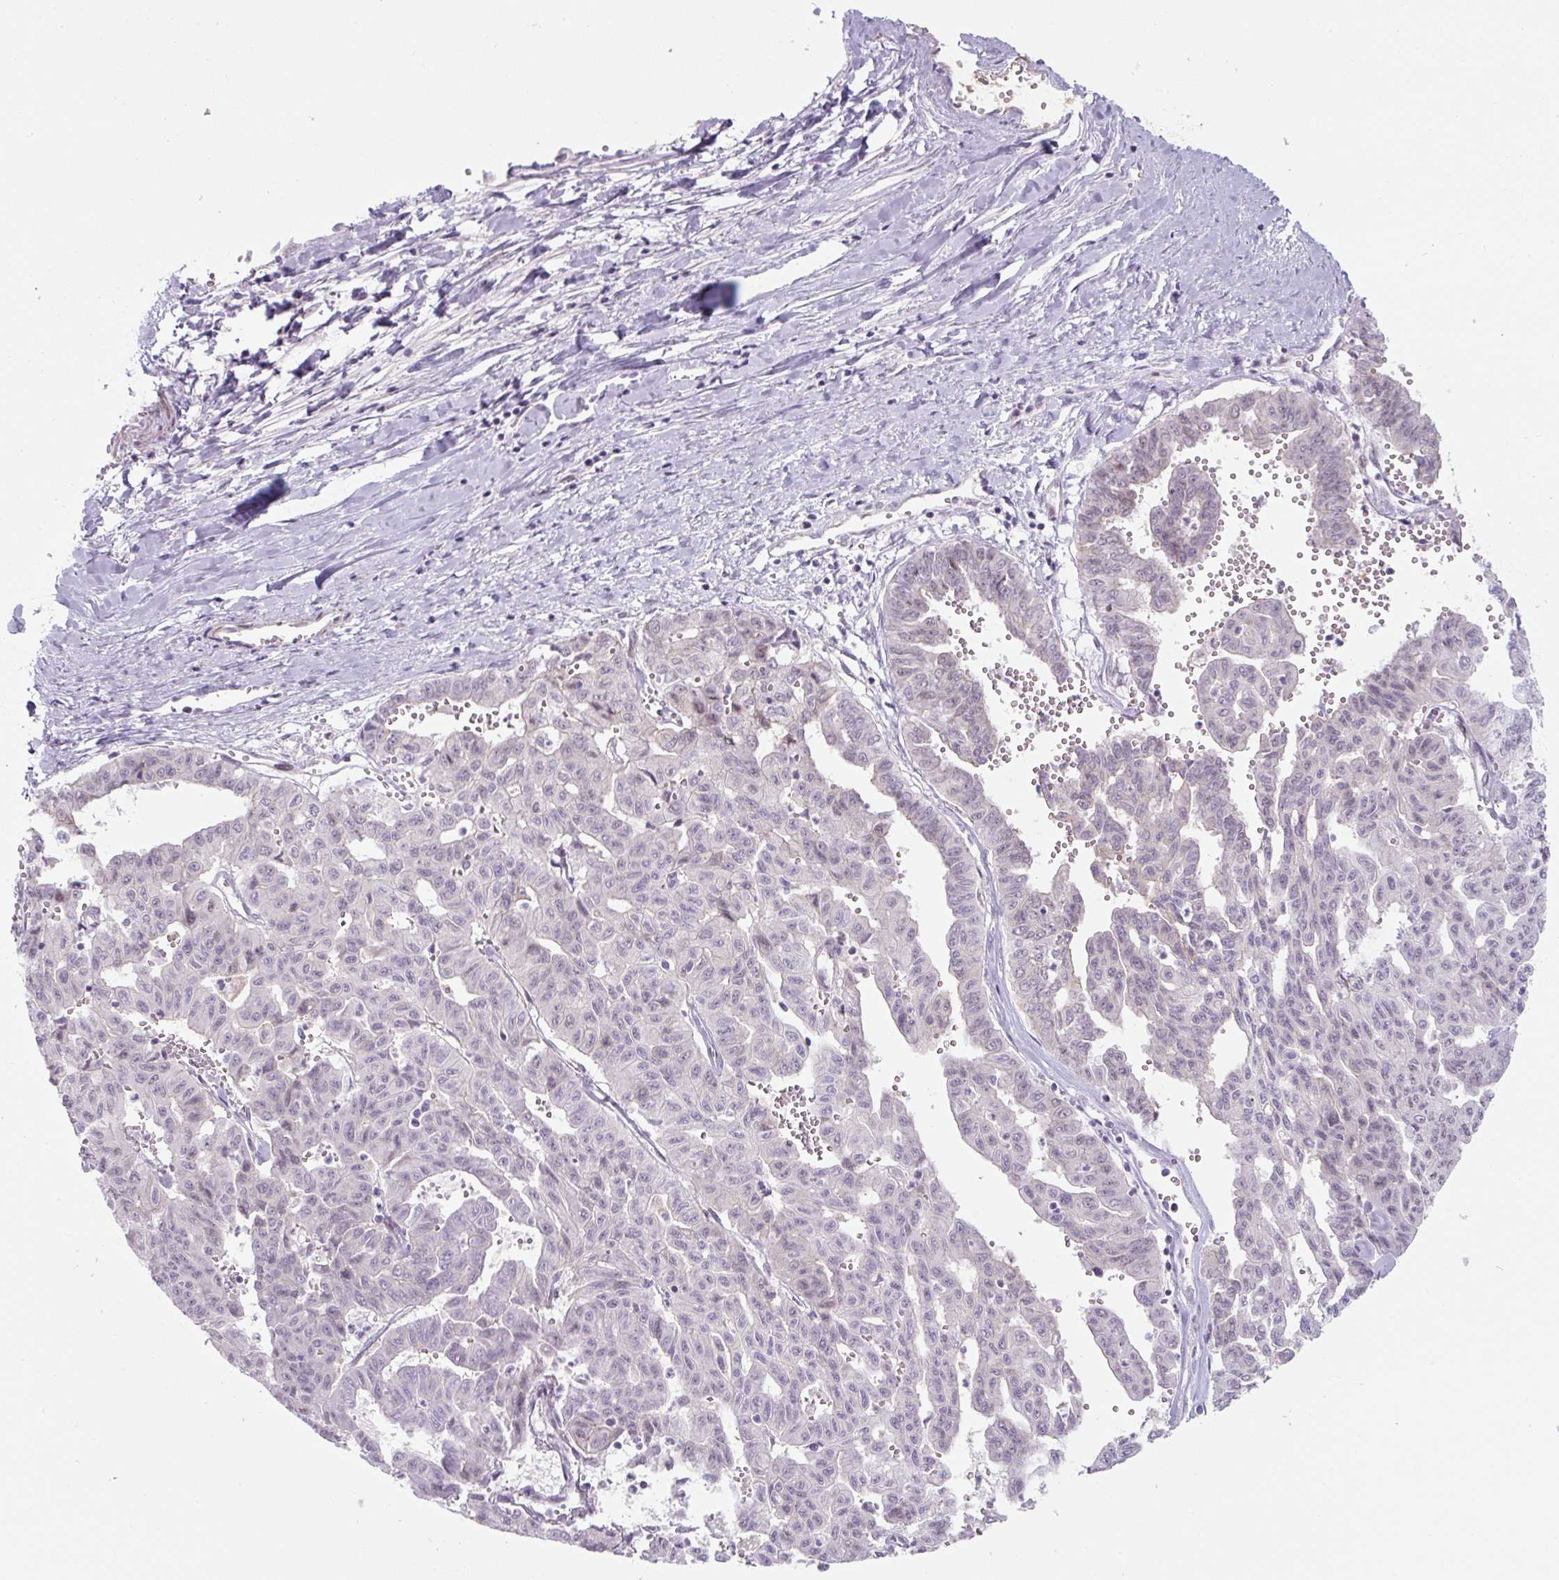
{"staining": {"intensity": "negative", "quantity": "none", "location": "none"}, "tissue": "liver cancer", "cell_type": "Tumor cells", "image_type": "cancer", "snomed": [{"axis": "morphology", "description": "Cholangiocarcinoma"}, {"axis": "topography", "description": "Liver"}], "caption": "DAB (3,3'-diaminobenzidine) immunohistochemical staining of liver cancer shows no significant positivity in tumor cells.", "gene": "PRM1", "patient": {"sex": "female", "age": 77}}